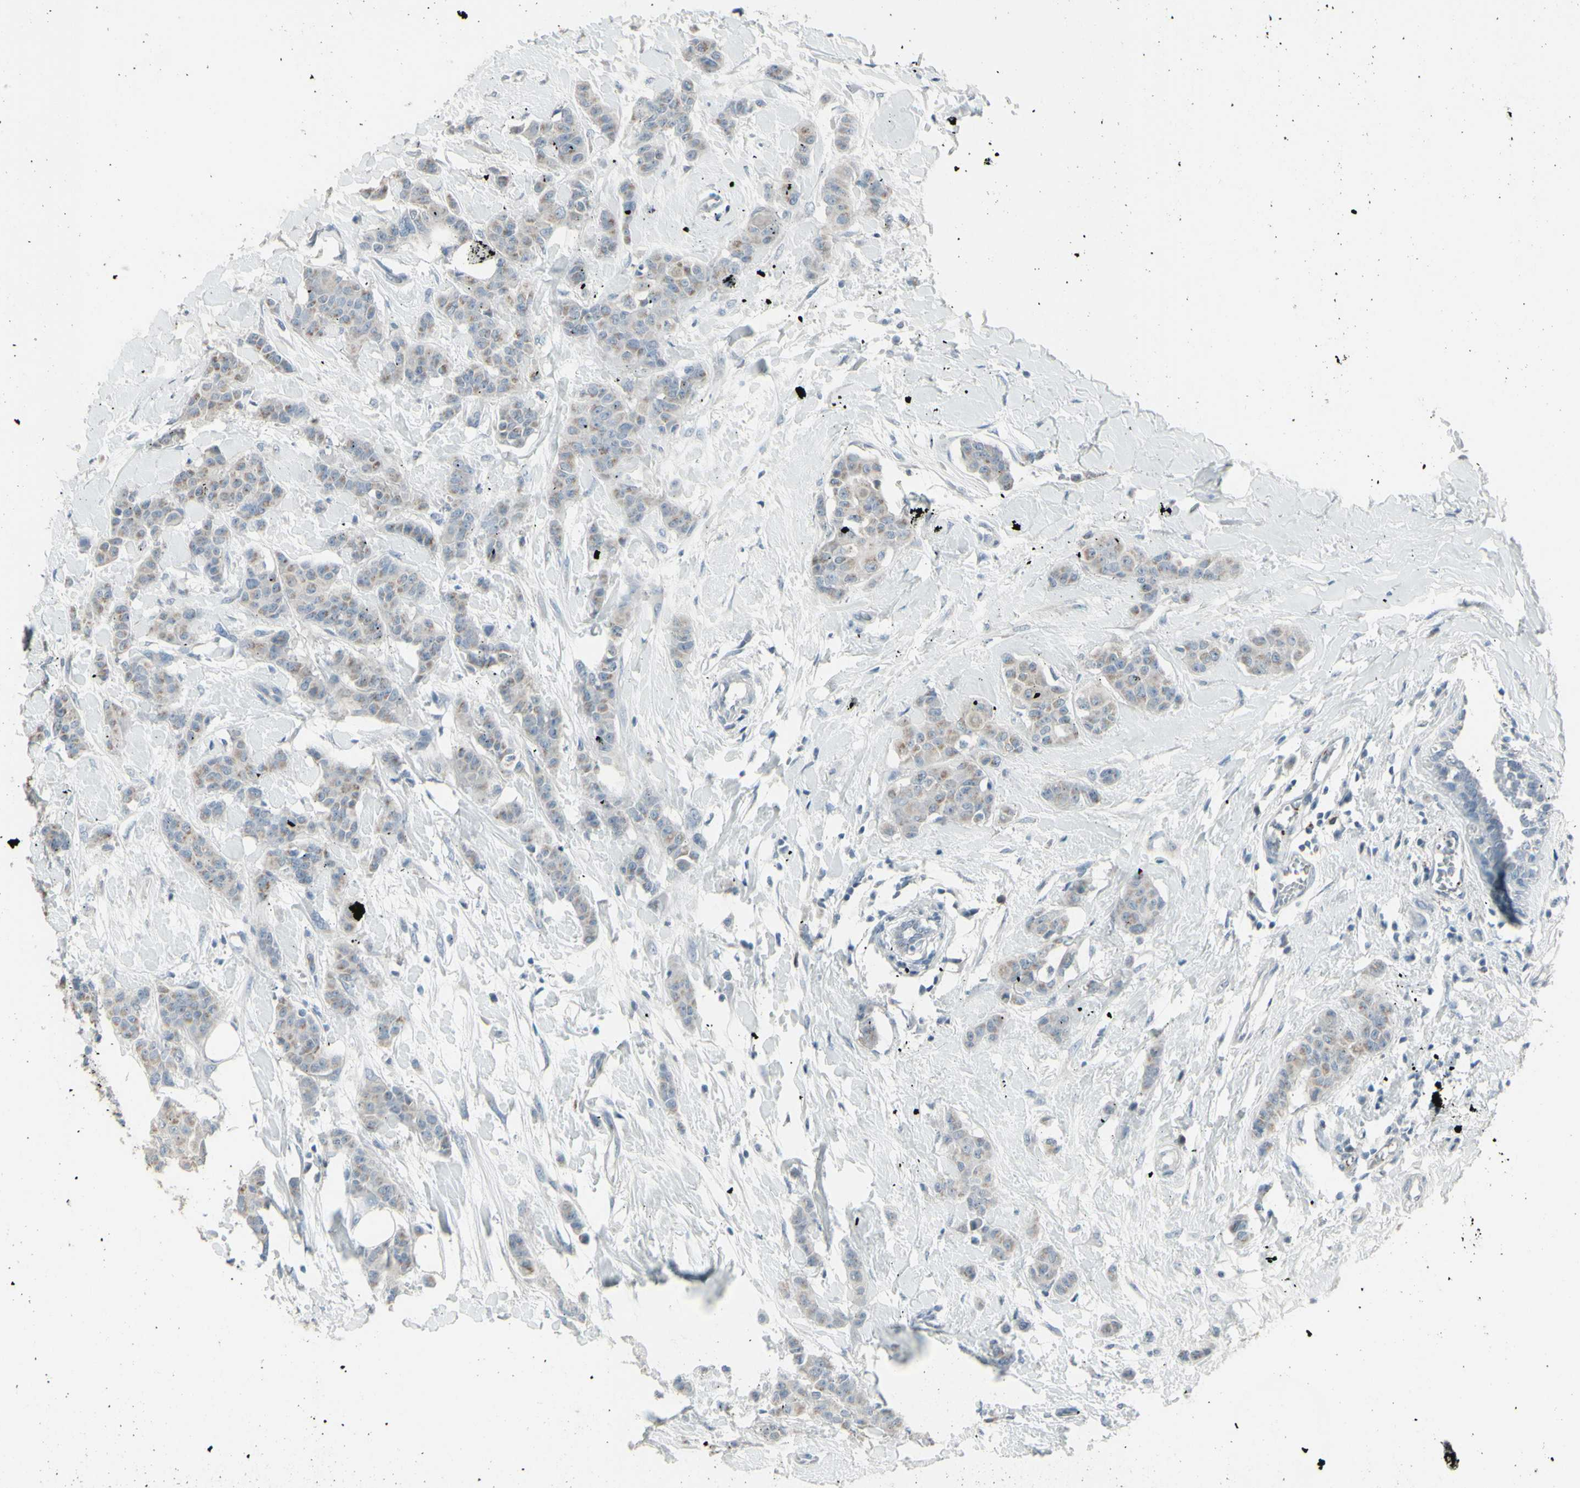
{"staining": {"intensity": "weak", "quantity": ">75%", "location": "cytoplasmic/membranous"}, "tissue": "breast cancer", "cell_type": "Tumor cells", "image_type": "cancer", "snomed": [{"axis": "morphology", "description": "Normal tissue, NOS"}, {"axis": "morphology", "description": "Duct carcinoma"}, {"axis": "topography", "description": "Breast"}], "caption": "Tumor cells show weak cytoplasmic/membranous positivity in approximately >75% of cells in intraductal carcinoma (breast). (IHC, brightfield microscopy, high magnification).", "gene": "CD79B", "patient": {"sex": "female", "age": 40}}